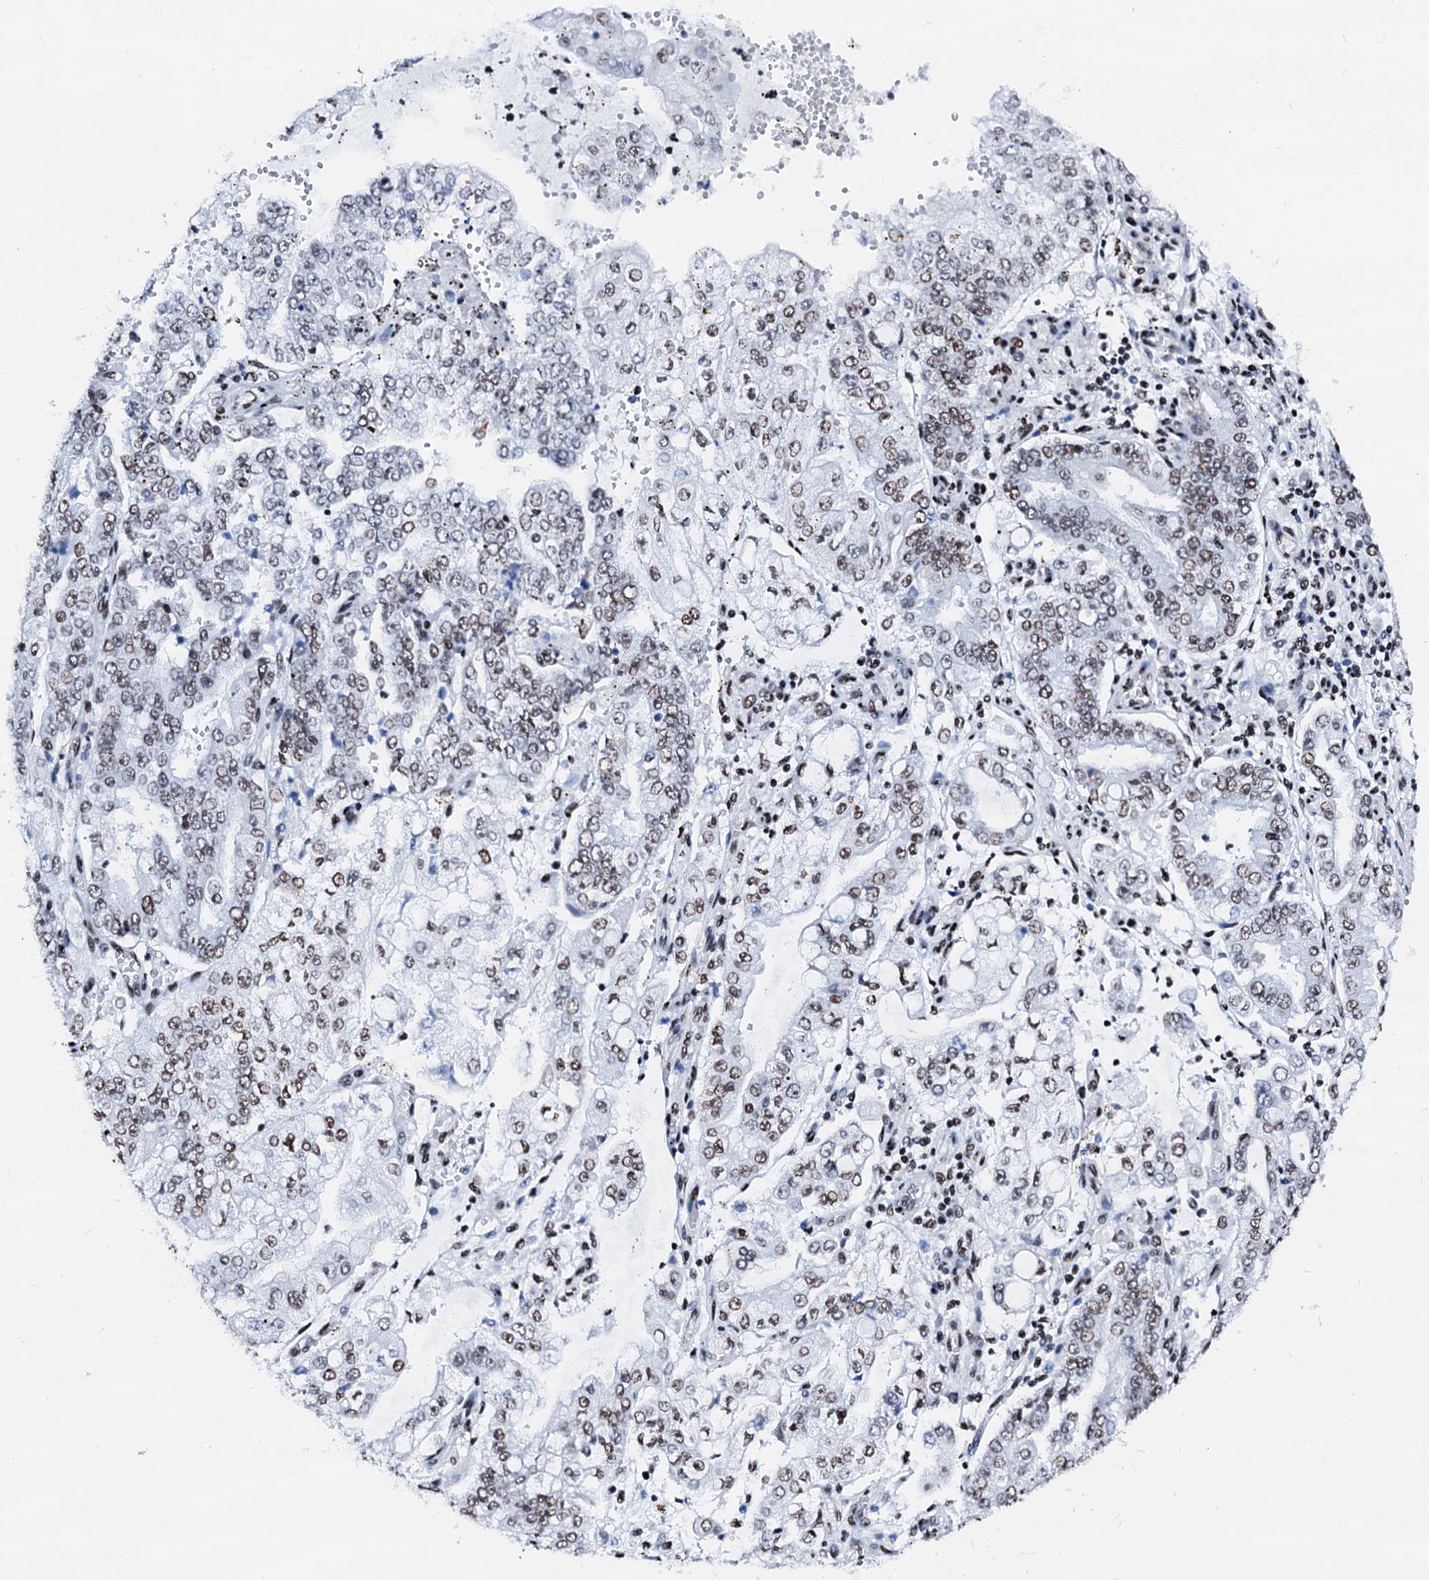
{"staining": {"intensity": "moderate", "quantity": "25%-75%", "location": "nuclear"}, "tissue": "stomach cancer", "cell_type": "Tumor cells", "image_type": "cancer", "snomed": [{"axis": "morphology", "description": "Adenocarcinoma, NOS"}, {"axis": "topography", "description": "Stomach"}], "caption": "Tumor cells exhibit moderate nuclear positivity in approximately 25%-75% of cells in stomach cancer (adenocarcinoma).", "gene": "RALY", "patient": {"sex": "male", "age": 76}}